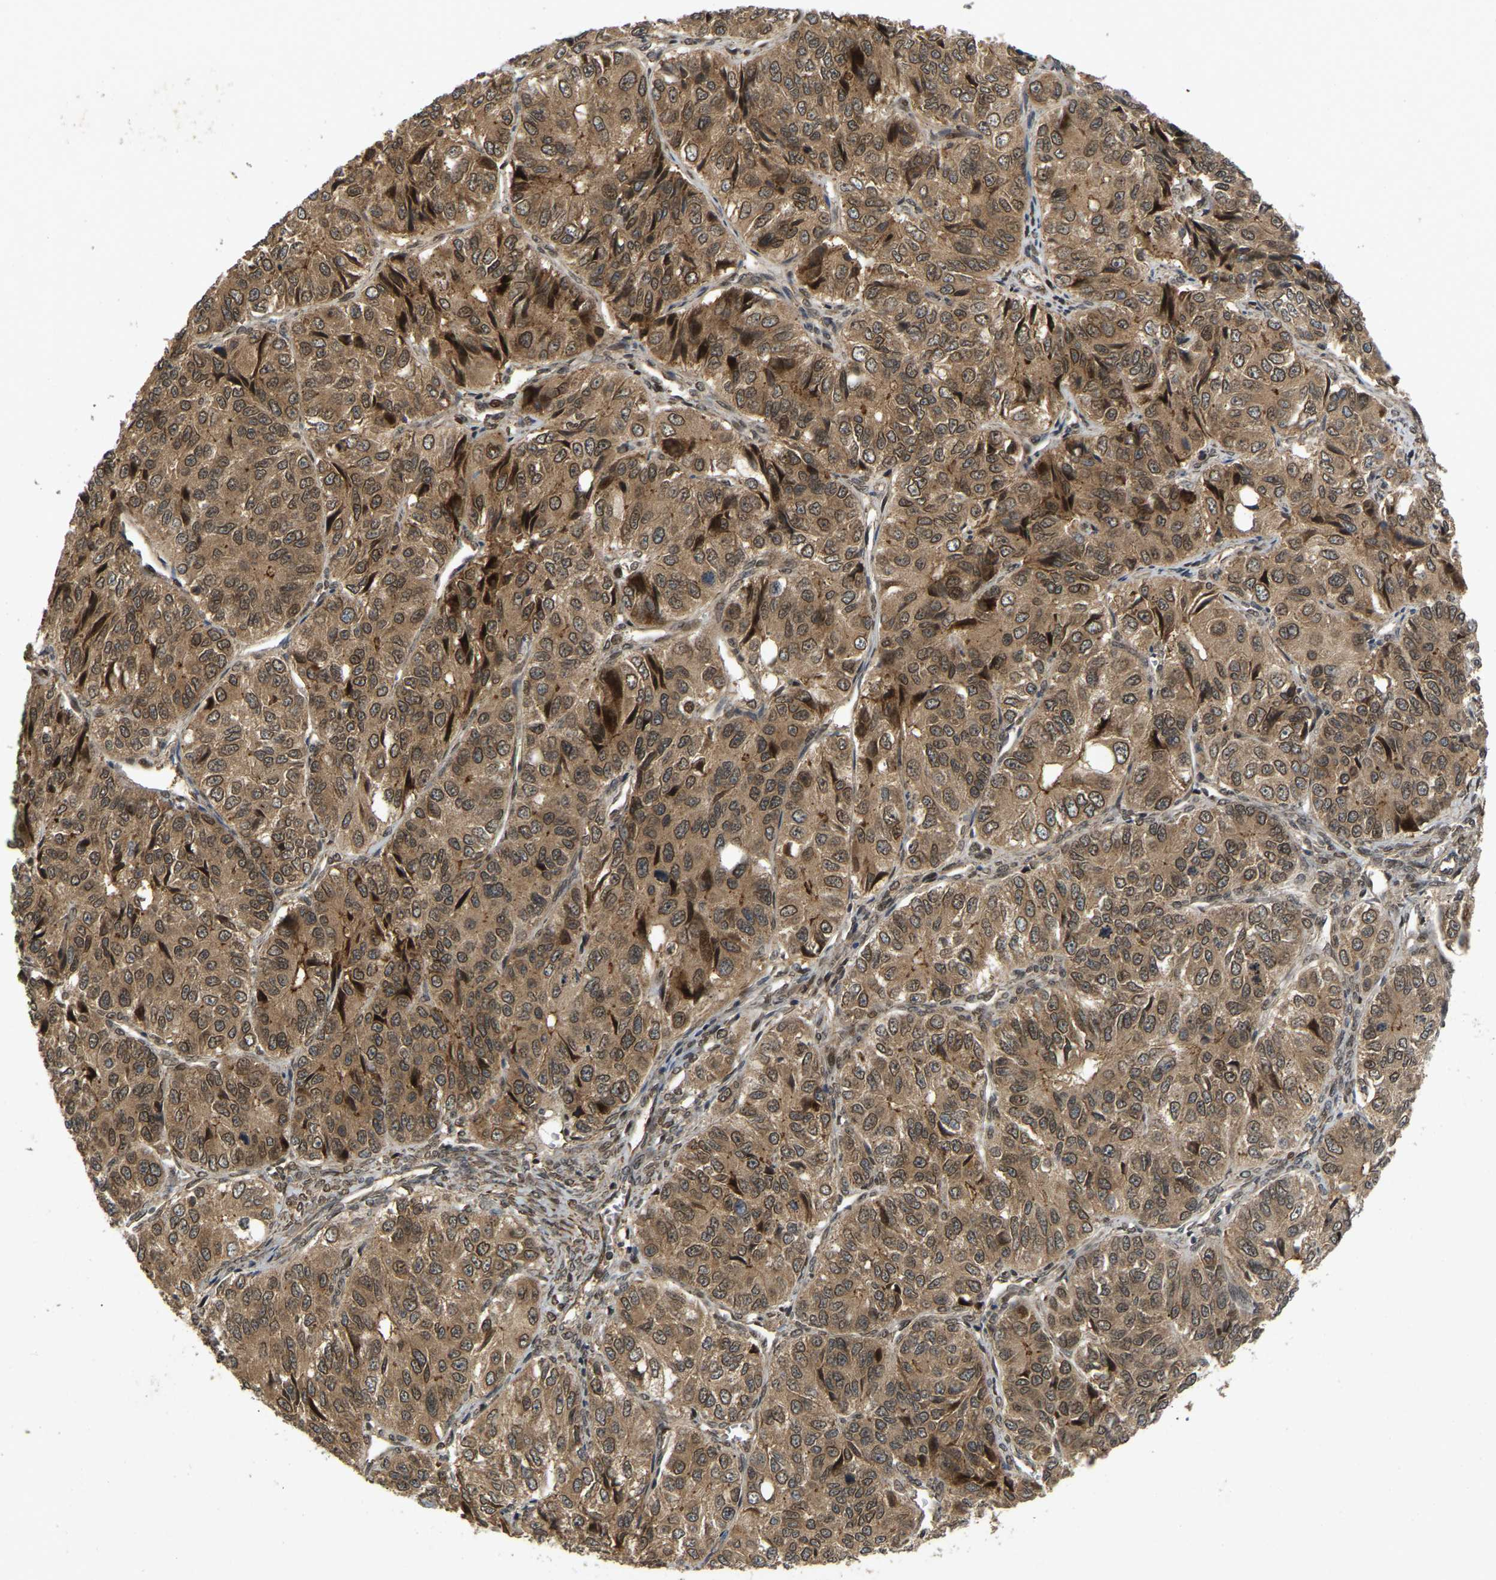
{"staining": {"intensity": "moderate", "quantity": ">75%", "location": "cytoplasmic/membranous,nuclear"}, "tissue": "ovarian cancer", "cell_type": "Tumor cells", "image_type": "cancer", "snomed": [{"axis": "morphology", "description": "Carcinoma, endometroid"}, {"axis": "topography", "description": "Ovary"}], "caption": "Immunohistochemistry staining of endometroid carcinoma (ovarian), which displays medium levels of moderate cytoplasmic/membranous and nuclear expression in about >75% of tumor cells indicating moderate cytoplasmic/membranous and nuclear protein positivity. The staining was performed using DAB (brown) for protein detection and nuclei were counterstained in hematoxylin (blue).", "gene": "KIAA1549", "patient": {"sex": "female", "age": 51}}